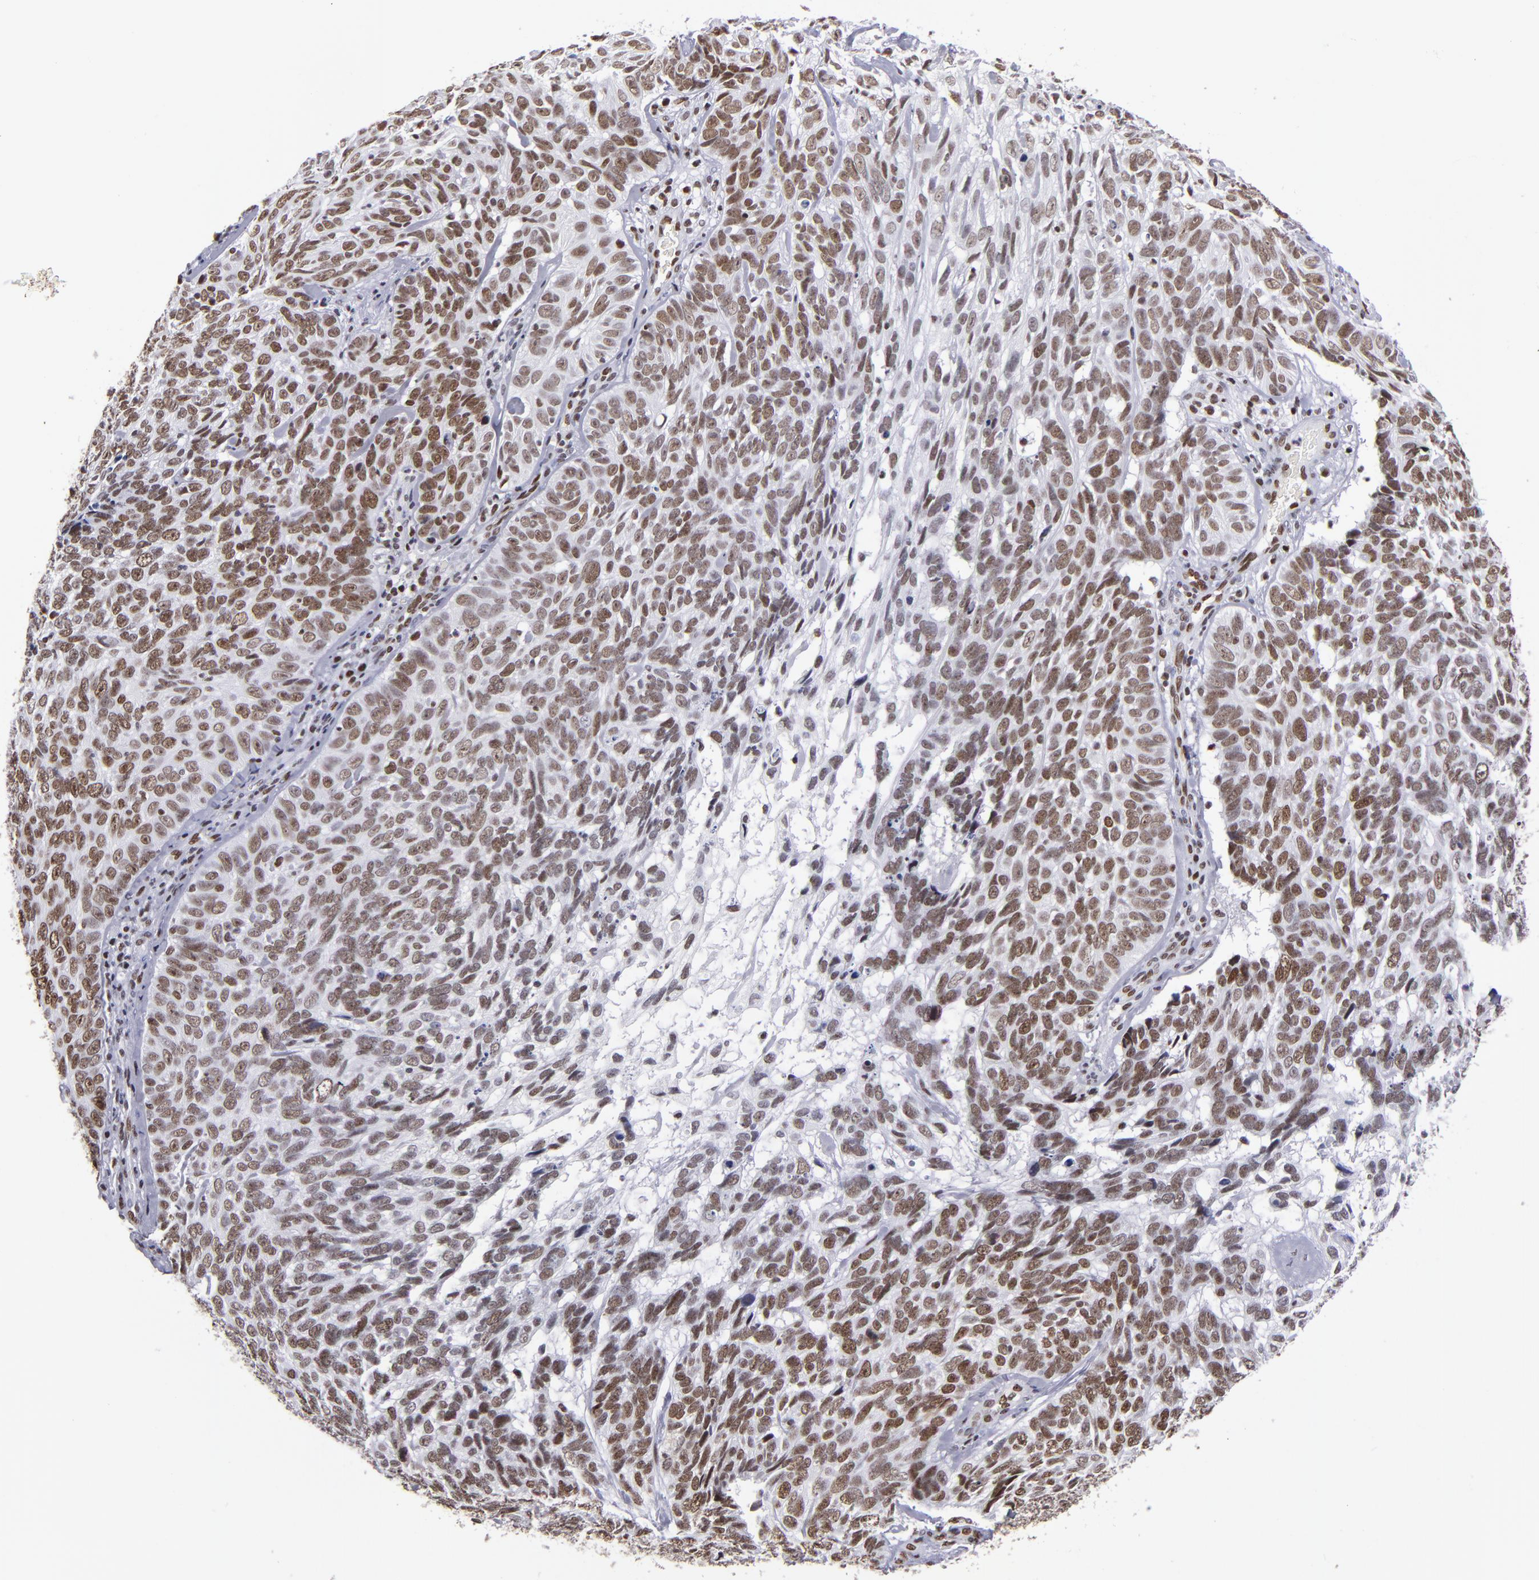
{"staining": {"intensity": "strong", "quantity": ">75%", "location": "nuclear"}, "tissue": "skin cancer", "cell_type": "Tumor cells", "image_type": "cancer", "snomed": [{"axis": "morphology", "description": "Basal cell carcinoma"}, {"axis": "topography", "description": "Skin"}], "caption": "Protein expression analysis of human skin cancer reveals strong nuclear expression in approximately >75% of tumor cells. (DAB (3,3'-diaminobenzidine) = brown stain, brightfield microscopy at high magnification).", "gene": "TERF2", "patient": {"sex": "male", "age": 72}}